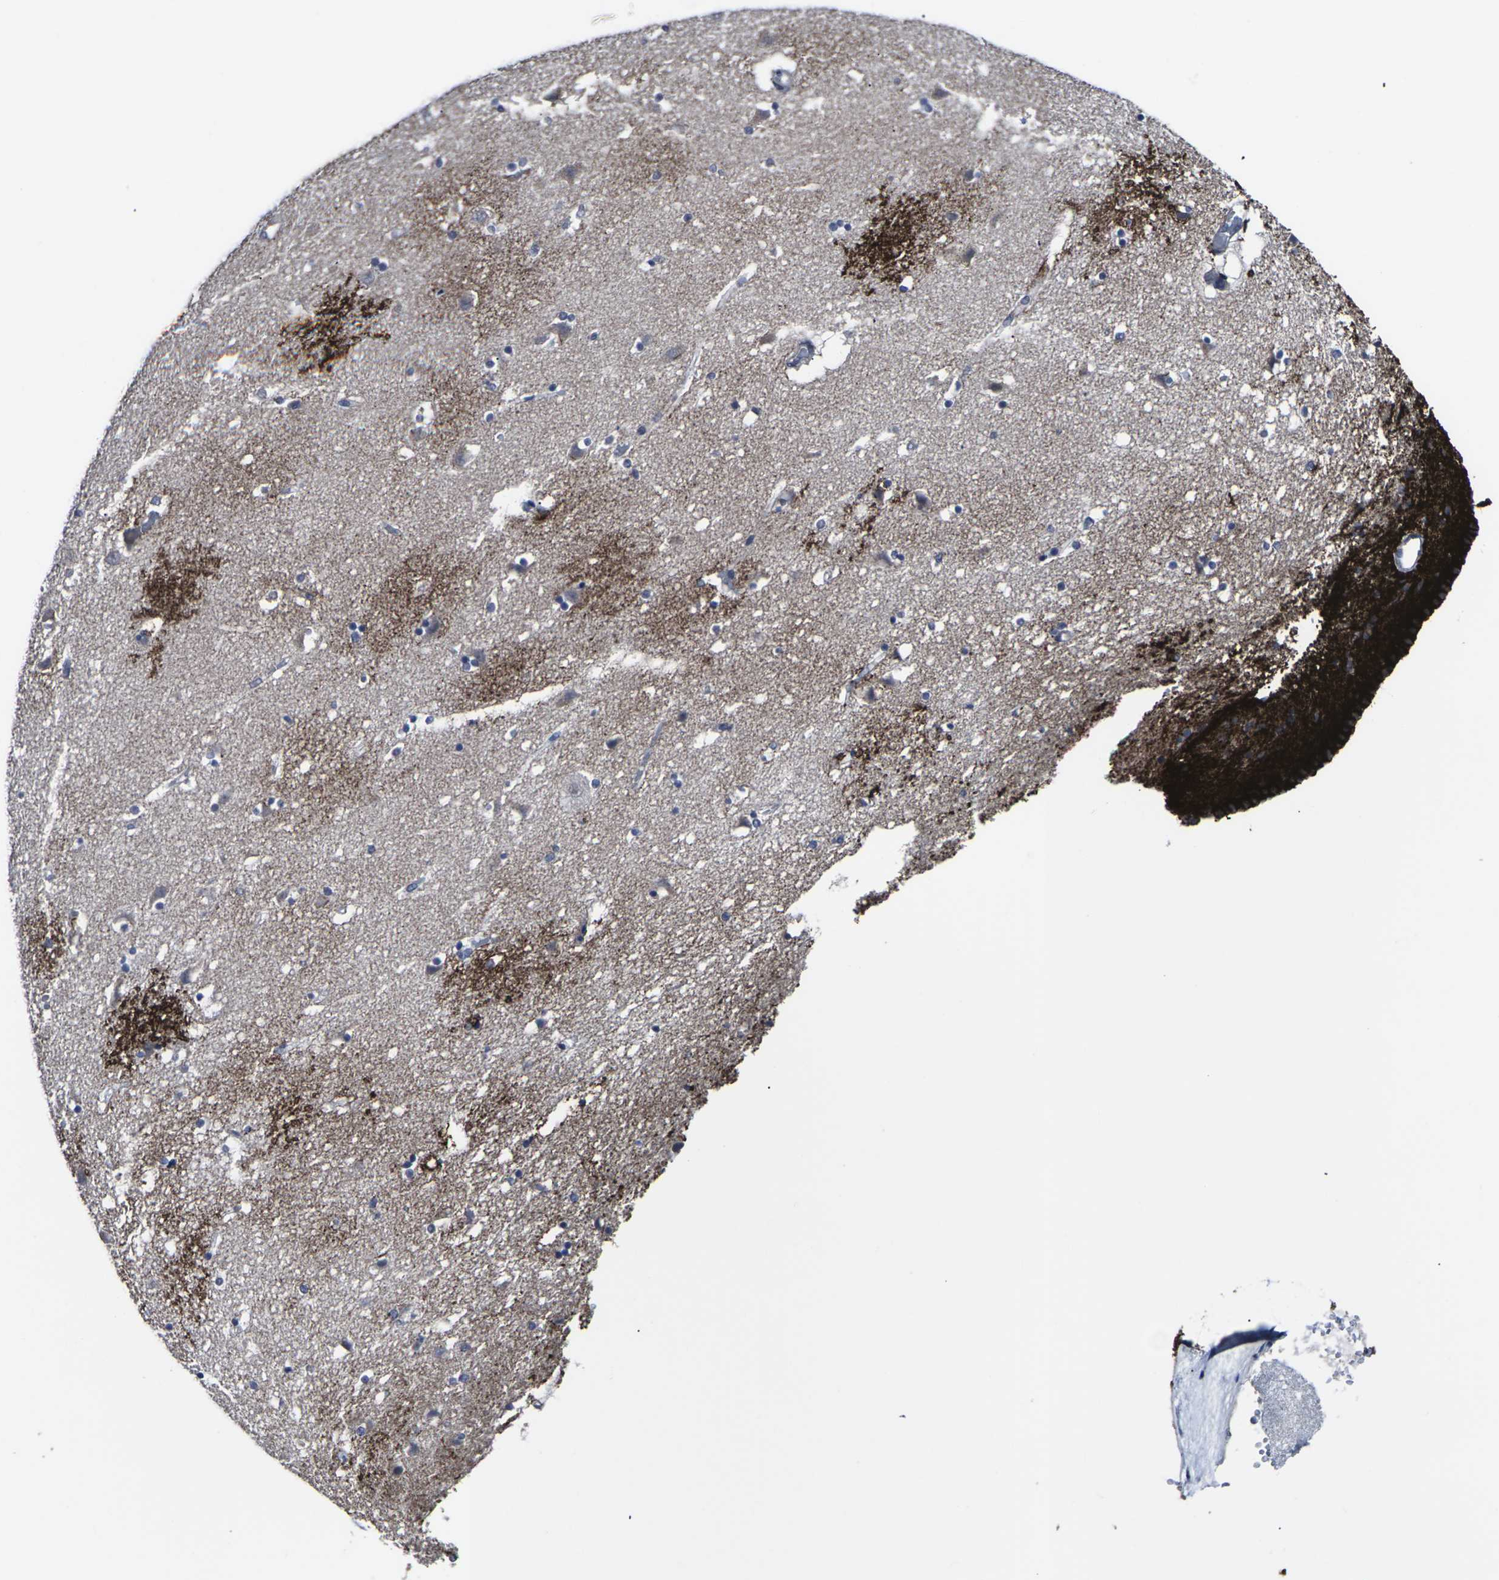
{"staining": {"intensity": "strong", "quantity": "<25%", "location": "cytoplasmic/membranous"}, "tissue": "caudate", "cell_type": "Glial cells", "image_type": "normal", "snomed": [{"axis": "morphology", "description": "Normal tissue, NOS"}, {"axis": "topography", "description": "Lateral ventricle wall"}], "caption": "Unremarkable caudate exhibits strong cytoplasmic/membranous staining in about <25% of glial cells (Stains: DAB (3,3'-diaminobenzidine) in brown, nuclei in blue, Microscopy: brightfield microscopy at high magnification)..", "gene": "MSANTD4", "patient": {"sex": "male", "age": 45}}